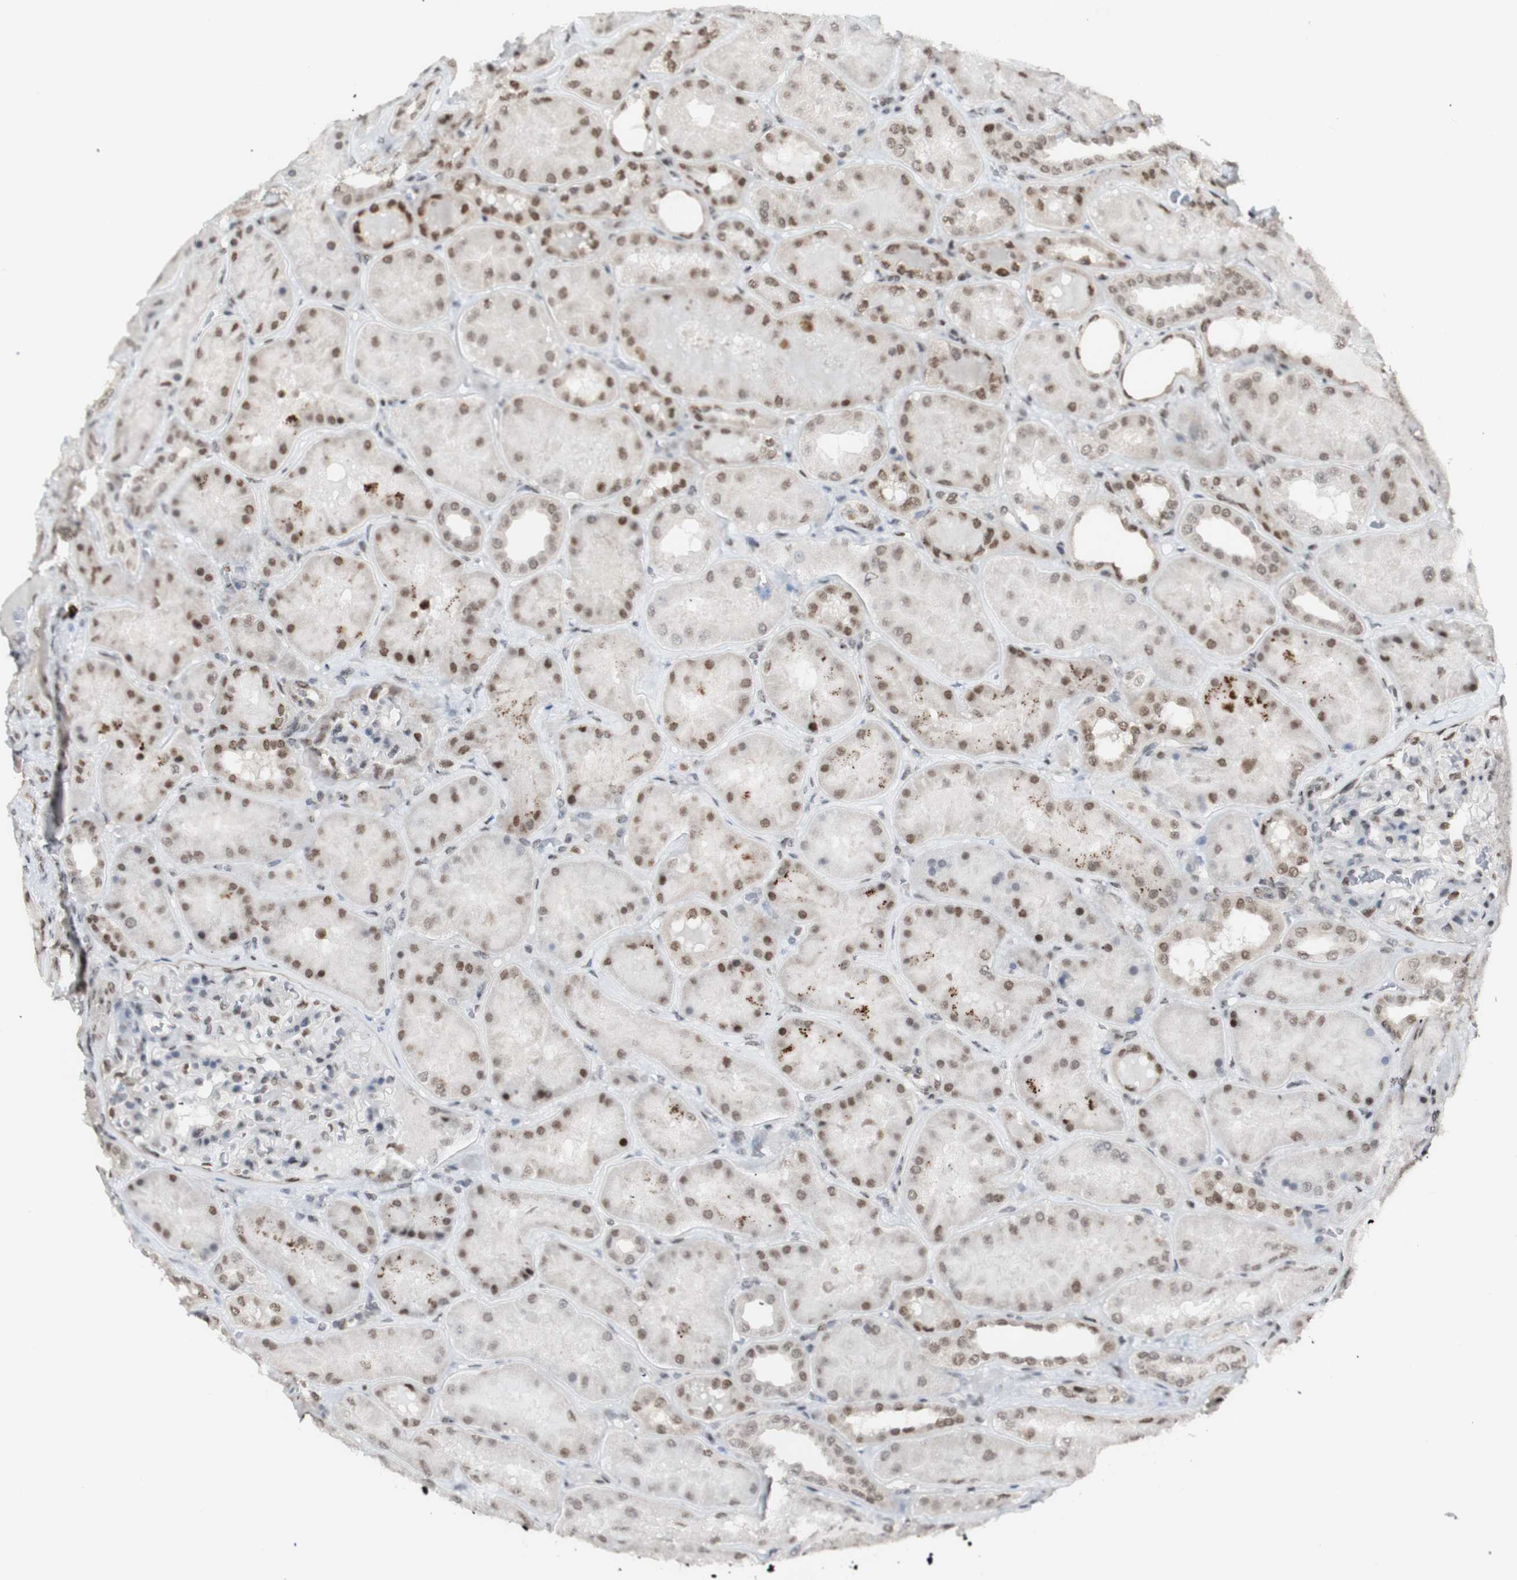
{"staining": {"intensity": "weak", "quantity": "25%-75%", "location": "nuclear"}, "tissue": "kidney", "cell_type": "Cells in glomeruli", "image_type": "normal", "snomed": [{"axis": "morphology", "description": "Normal tissue, NOS"}, {"axis": "topography", "description": "Kidney"}], "caption": "High-magnification brightfield microscopy of normal kidney stained with DAB (brown) and counterstained with hematoxylin (blue). cells in glomeruli exhibit weak nuclear expression is seen in approximately25%-75% of cells. (DAB (3,3'-diaminobenzidine) = brown stain, brightfield microscopy at high magnification).", "gene": "ZMYM6", "patient": {"sex": "female", "age": 56}}